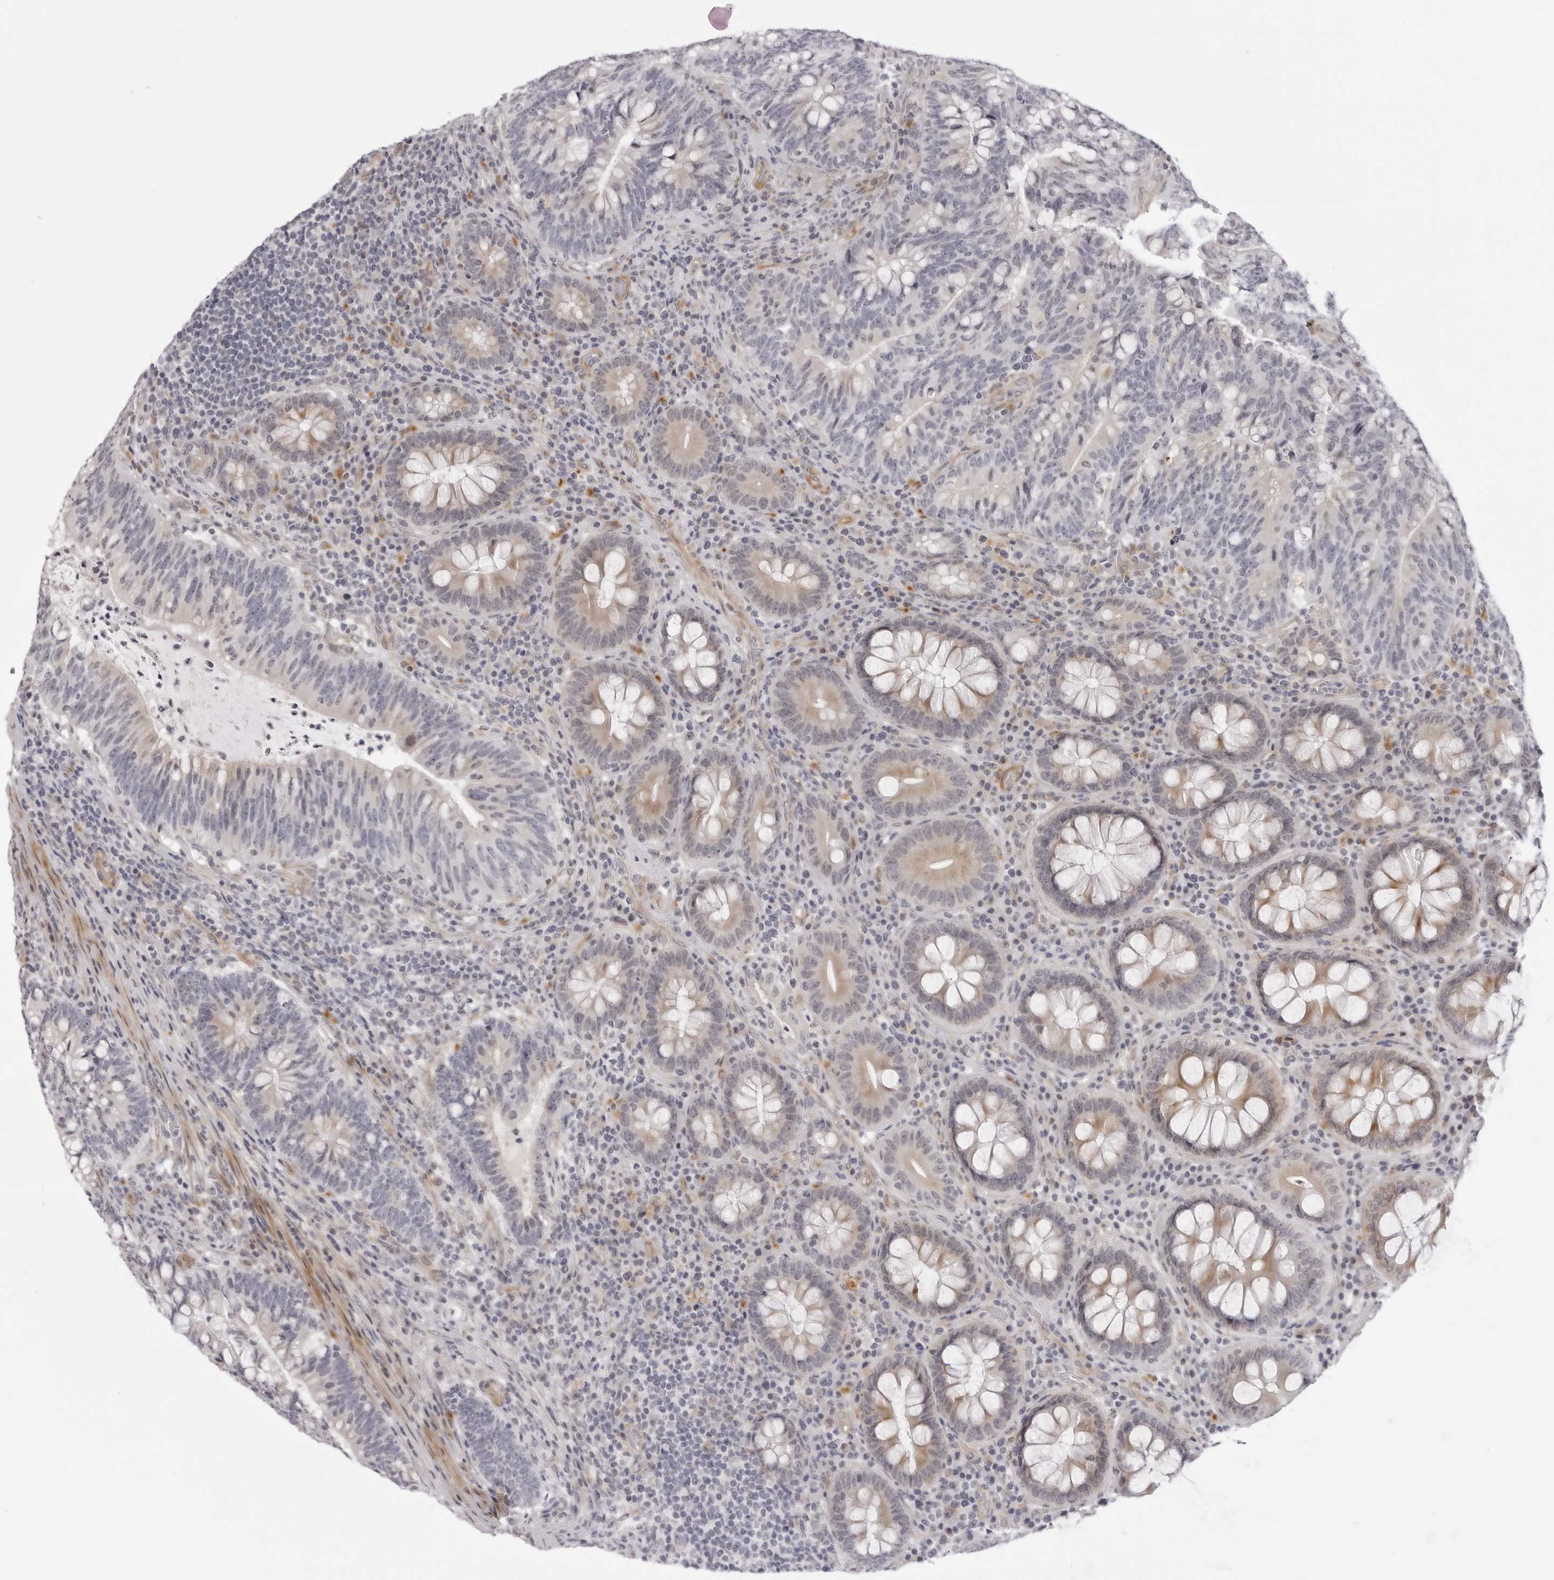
{"staining": {"intensity": "negative", "quantity": "none", "location": "none"}, "tissue": "colorectal cancer", "cell_type": "Tumor cells", "image_type": "cancer", "snomed": [{"axis": "morphology", "description": "Adenocarcinoma, NOS"}, {"axis": "topography", "description": "Colon"}], "caption": "Tumor cells are negative for protein expression in human colorectal cancer (adenocarcinoma). (DAB immunohistochemistry (IHC) with hematoxylin counter stain).", "gene": "SUGCT", "patient": {"sex": "female", "age": 66}}